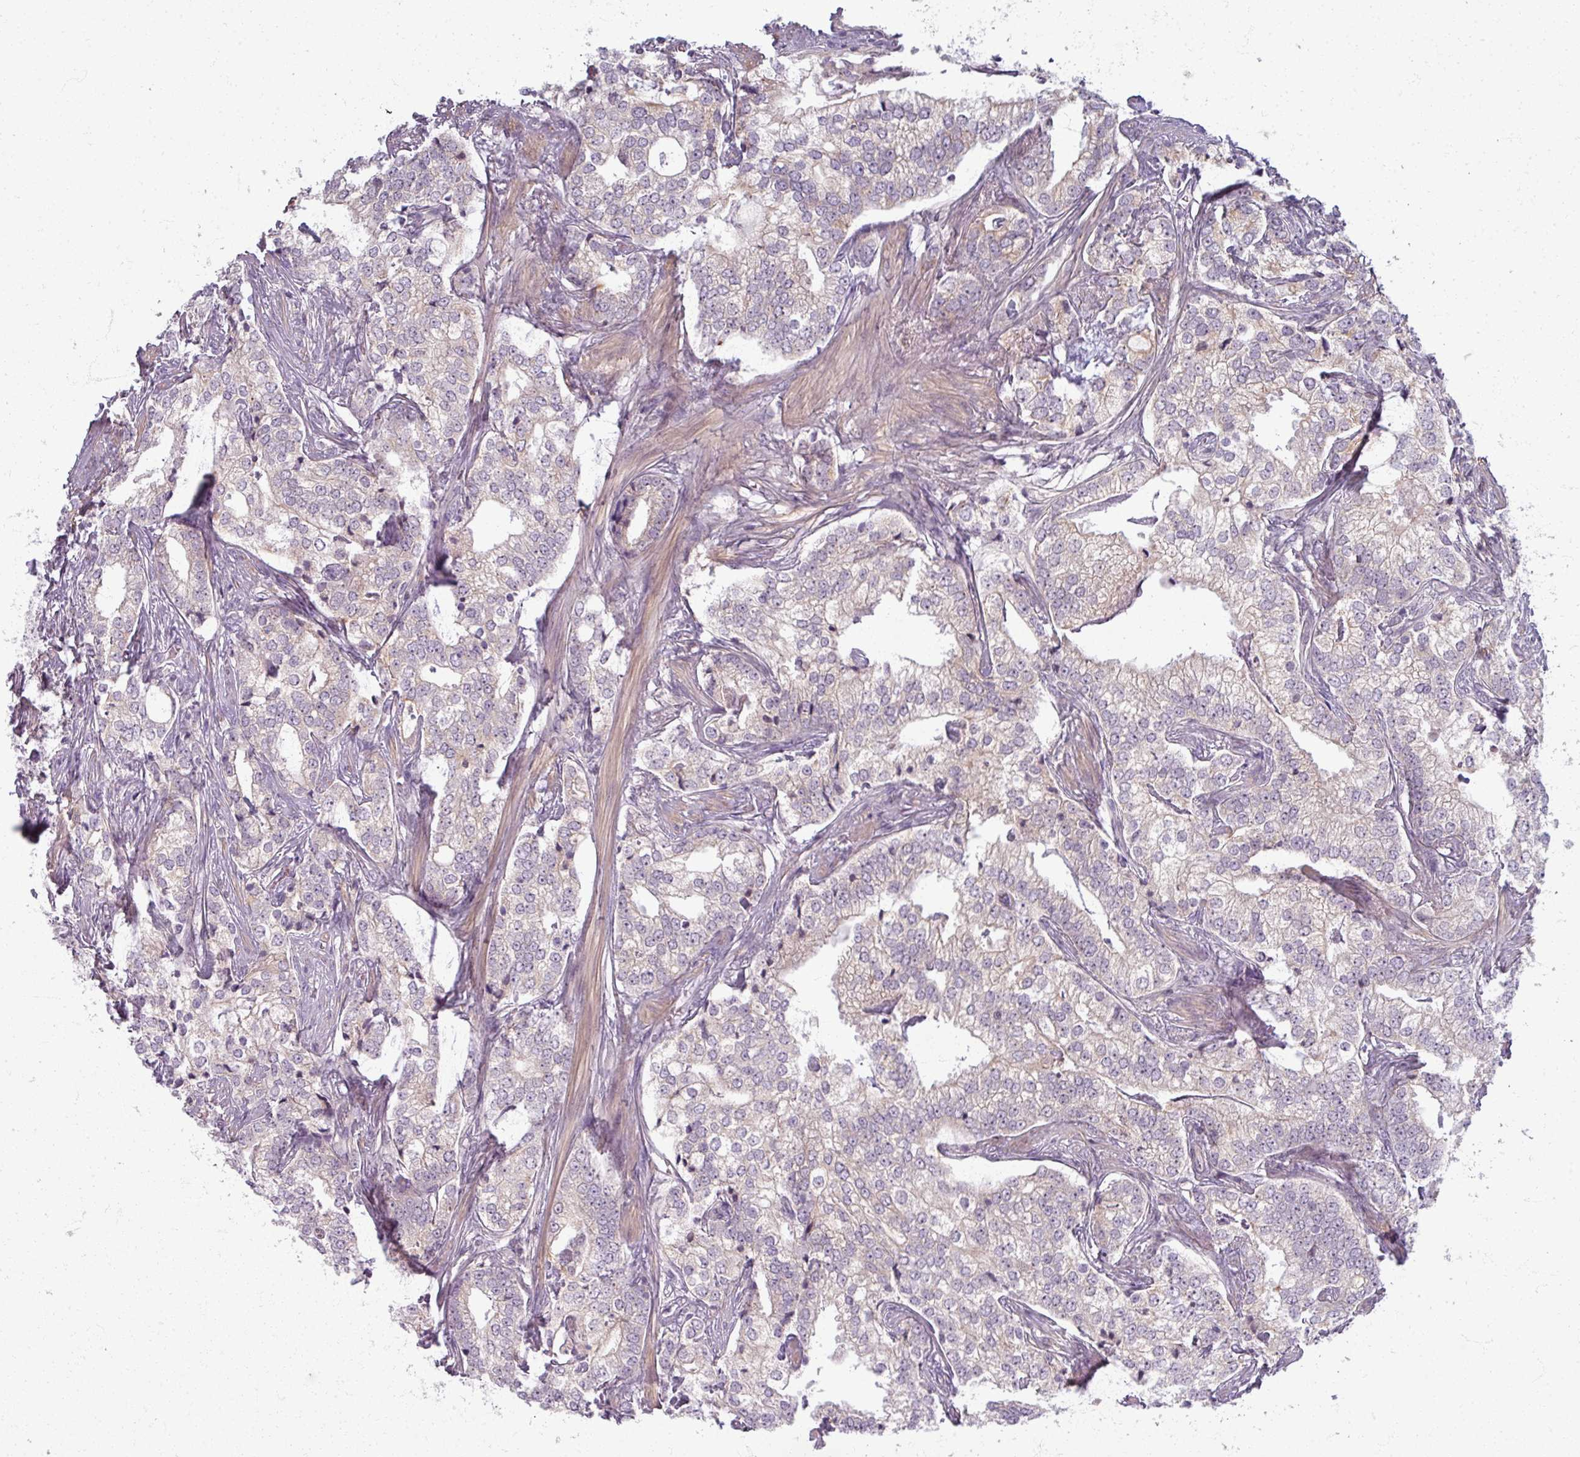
{"staining": {"intensity": "weak", "quantity": "<25%", "location": "cytoplasmic/membranous"}, "tissue": "prostate cancer", "cell_type": "Tumor cells", "image_type": "cancer", "snomed": [{"axis": "morphology", "description": "Adenocarcinoma, High grade"}, {"axis": "topography", "description": "Prostate"}], "caption": "Human prostate adenocarcinoma (high-grade) stained for a protein using immunohistochemistry (IHC) displays no expression in tumor cells.", "gene": "TTLL7", "patient": {"sex": "male", "age": 69}}